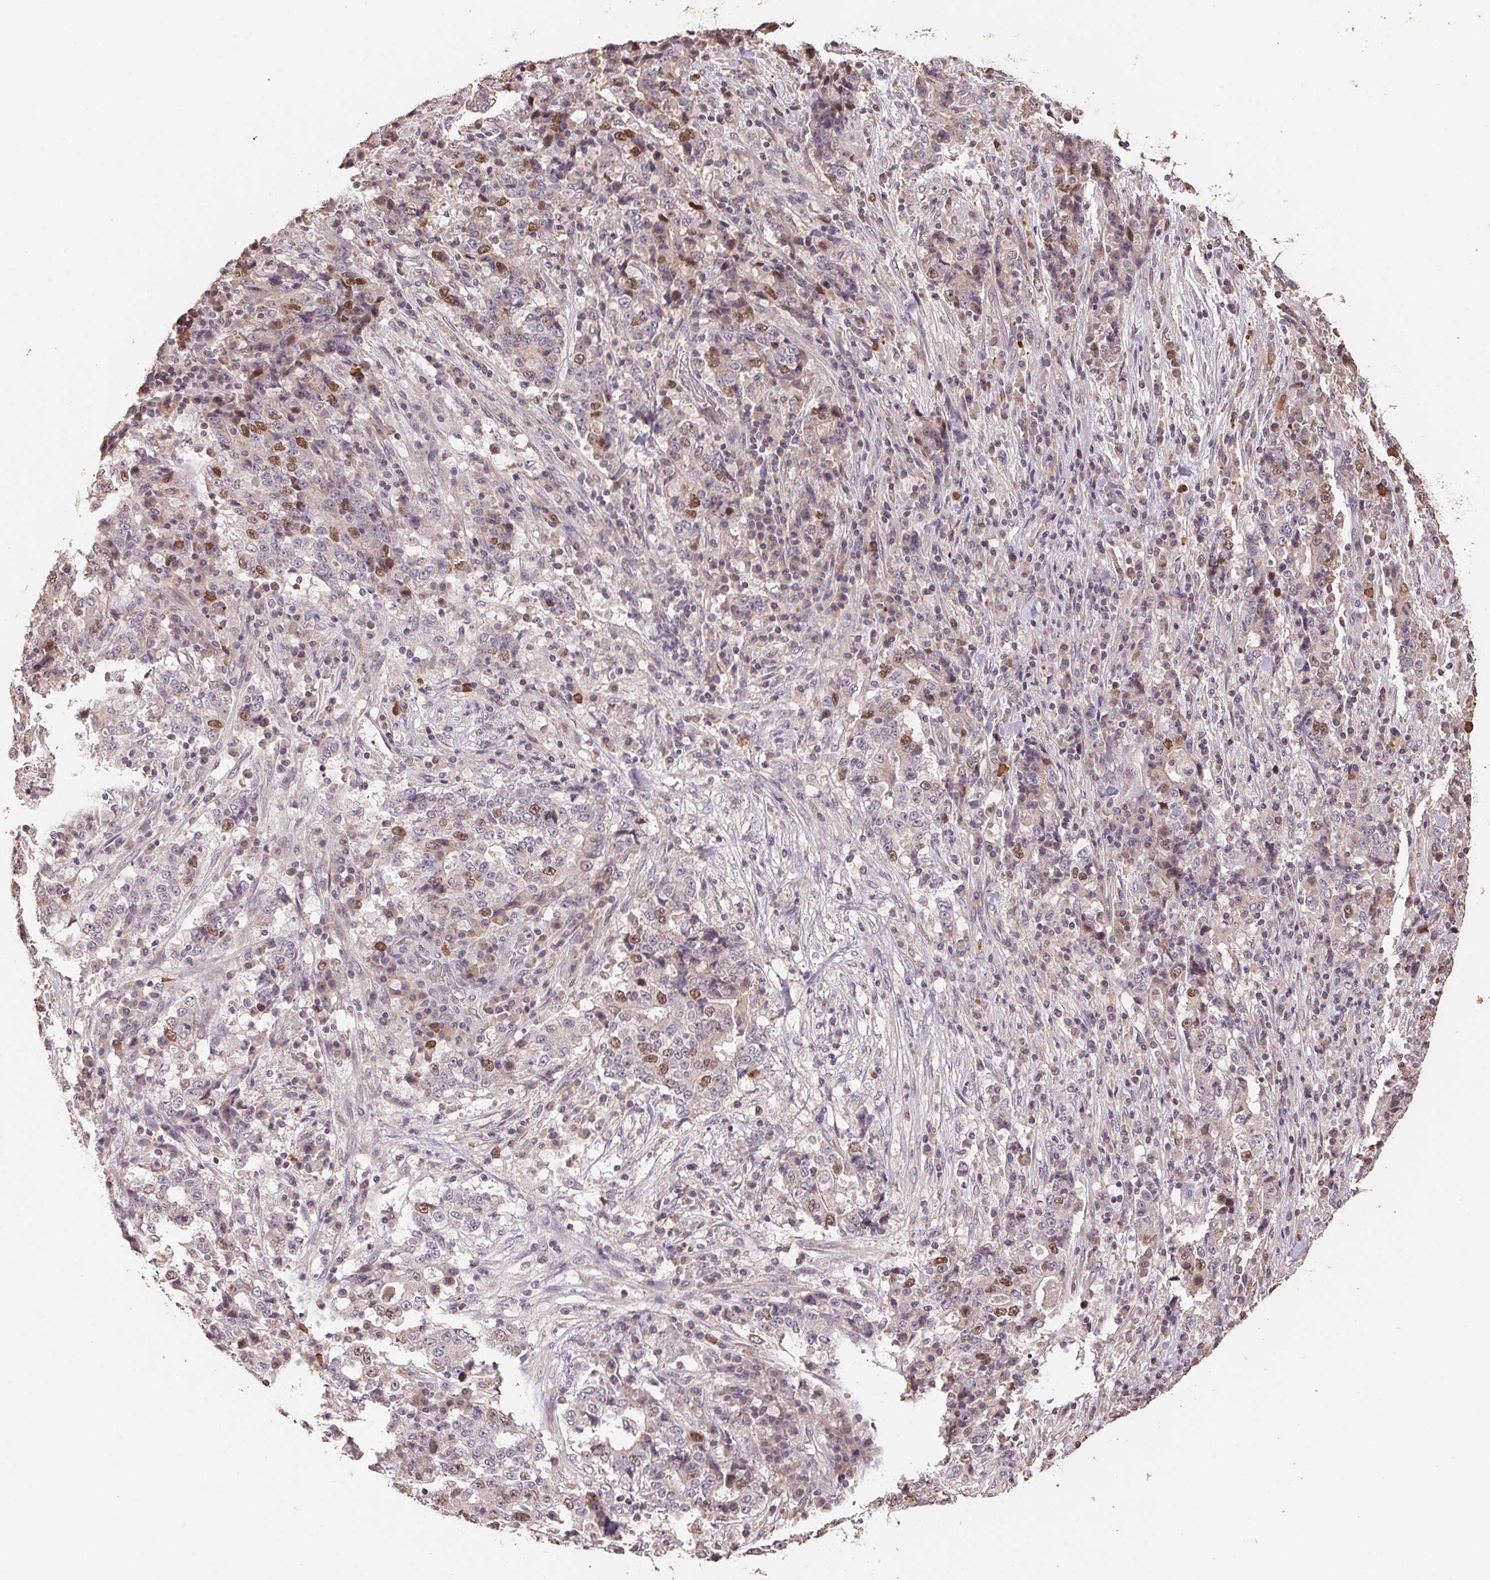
{"staining": {"intensity": "moderate", "quantity": "<25%", "location": "nuclear"}, "tissue": "stomach cancer", "cell_type": "Tumor cells", "image_type": "cancer", "snomed": [{"axis": "morphology", "description": "Normal tissue, NOS"}, {"axis": "morphology", "description": "Adenocarcinoma, NOS"}, {"axis": "topography", "description": "Stomach, upper"}, {"axis": "topography", "description": "Stomach"}], "caption": "Adenocarcinoma (stomach) stained with DAB immunohistochemistry (IHC) displays low levels of moderate nuclear positivity in approximately <25% of tumor cells.", "gene": "CENPF", "patient": {"sex": "male", "age": 59}}